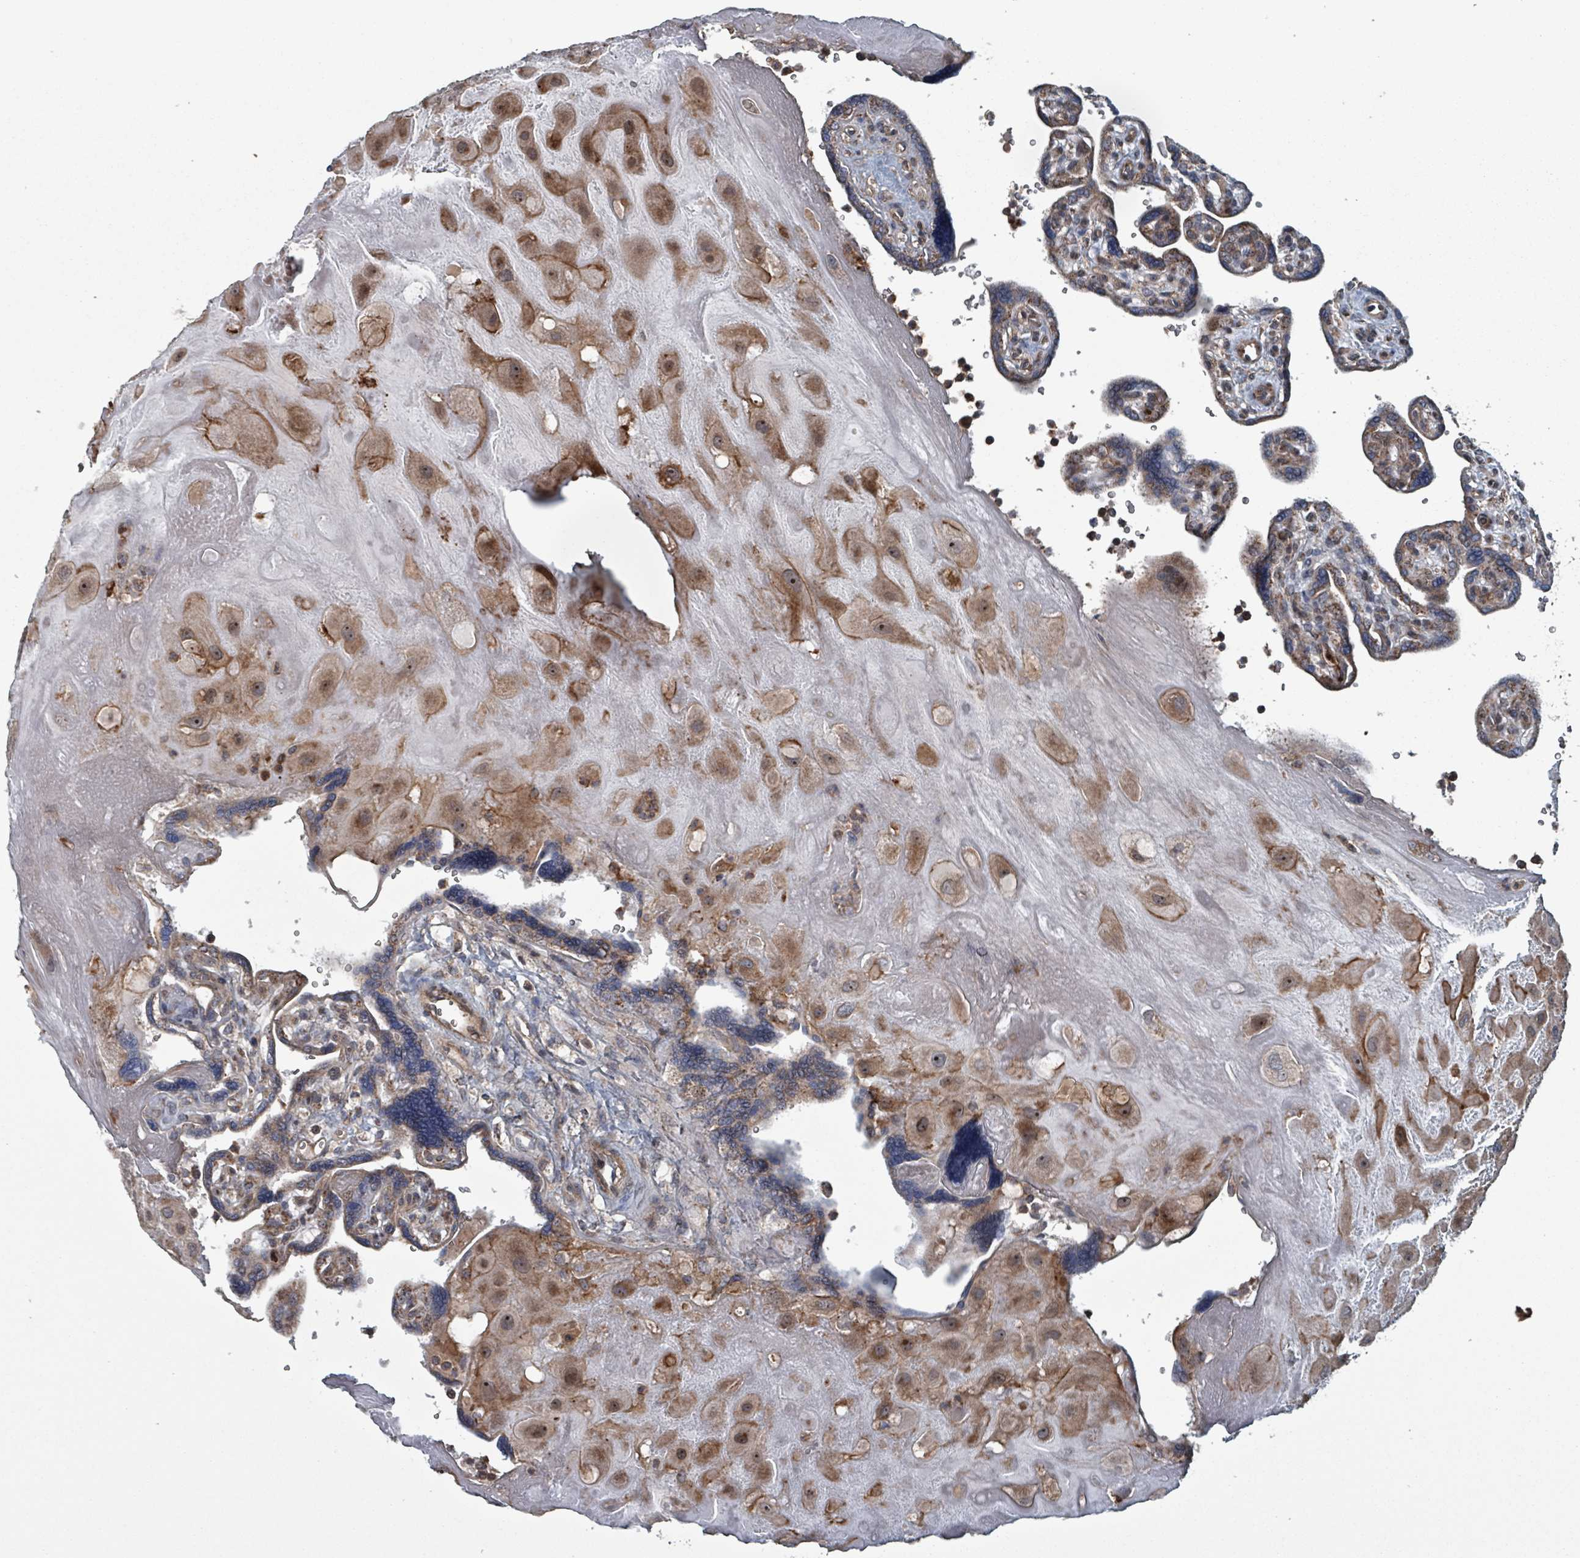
{"staining": {"intensity": "strong", "quantity": ">75%", "location": "cytoplasmic/membranous"}, "tissue": "placenta", "cell_type": "Decidual cells", "image_type": "normal", "snomed": [{"axis": "morphology", "description": "Normal tissue, NOS"}, {"axis": "topography", "description": "Placenta"}], "caption": "Immunohistochemical staining of benign placenta displays high levels of strong cytoplasmic/membranous expression in about >75% of decidual cells. (DAB (3,3'-diaminobenzidine) IHC, brown staining for protein, blue staining for nuclei).", "gene": "MRPL4", "patient": {"sex": "female", "age": 39}}